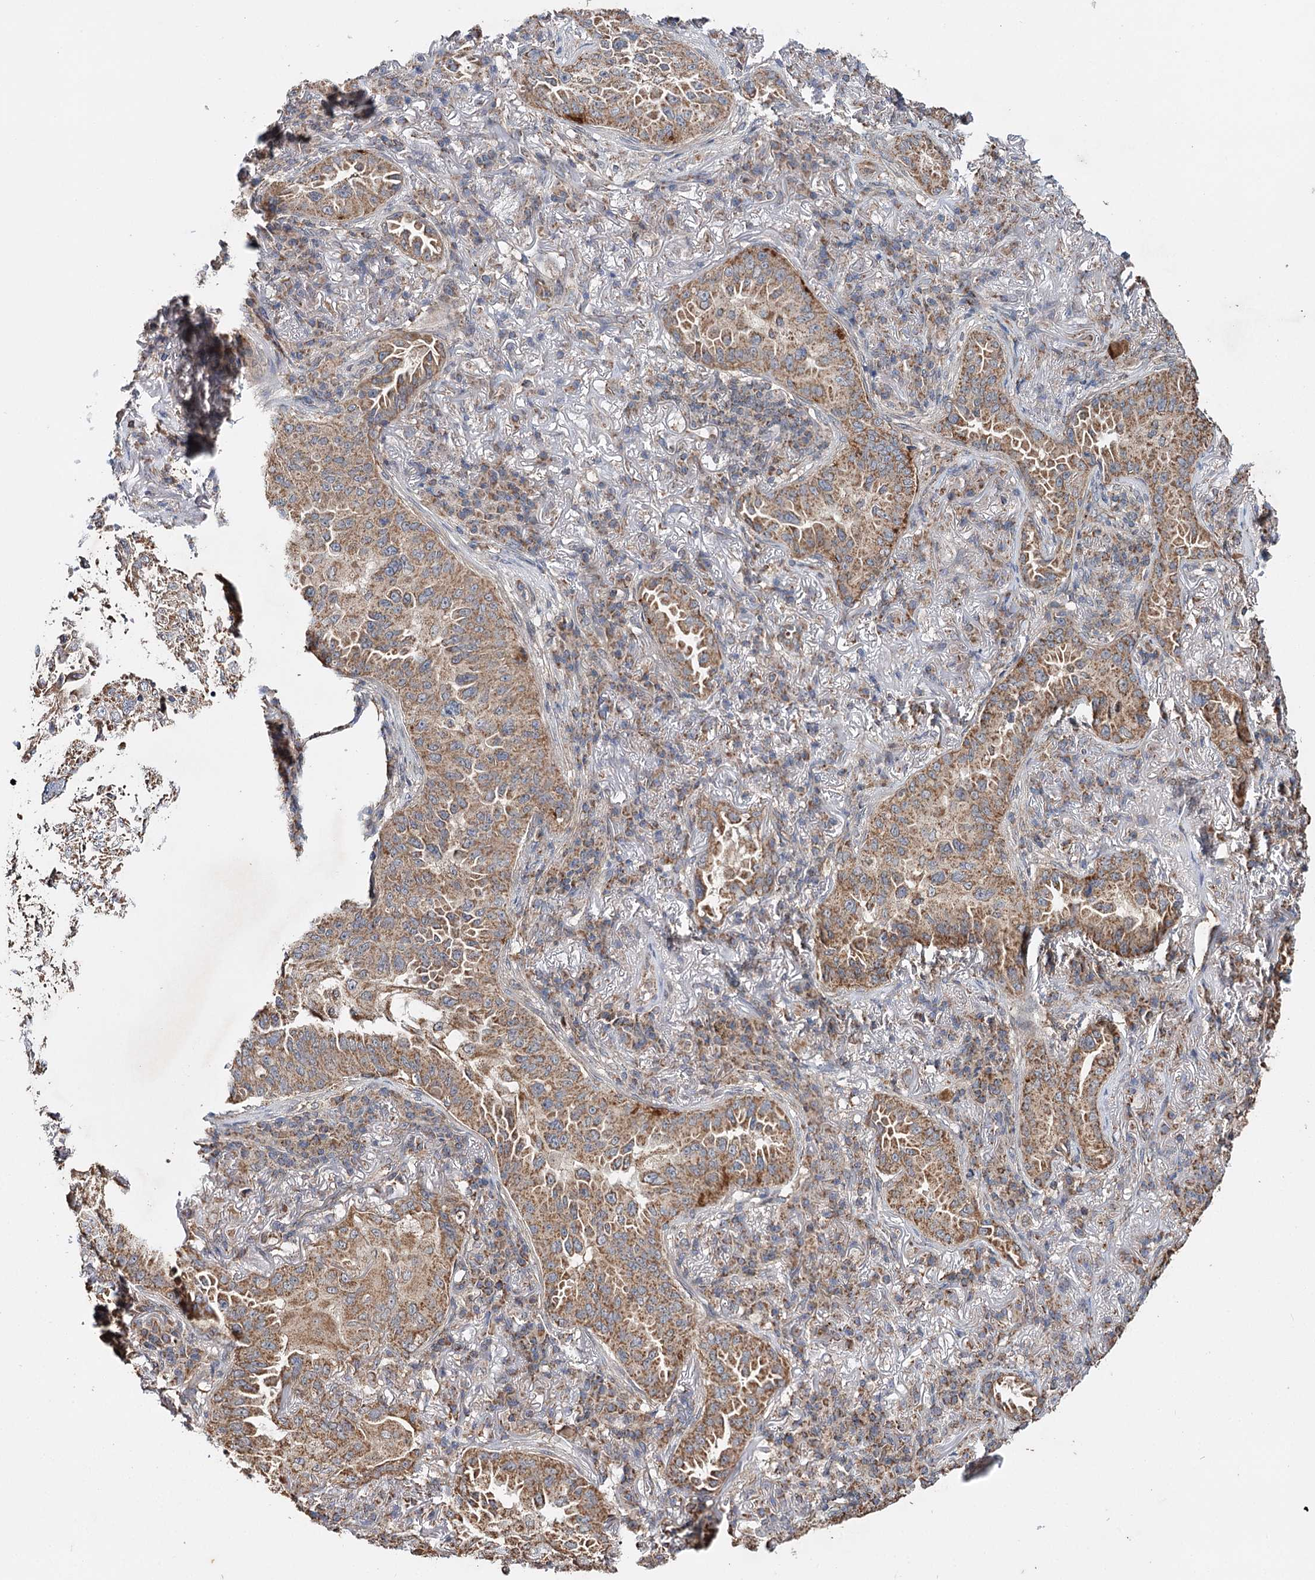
{"staining": {"intensity": "moderate", "quantity": ">75%", "location": "cytoplasmic/membranous"}, "tissue": "lung cancer", "cell_type": "Tumor cells", "image_type": "cancer", "snomed": [{"axis": "morphology", "description": "Adenocarcinoma, NOS"}, {"axis": "topography", "description": "Lung"}], "caption": "Human lung cancer stained with a protein marker exhibits moderate staining in tumor cells.", "gene": "PIK3CB", "patient": {"sex": "female", "age": 69}}